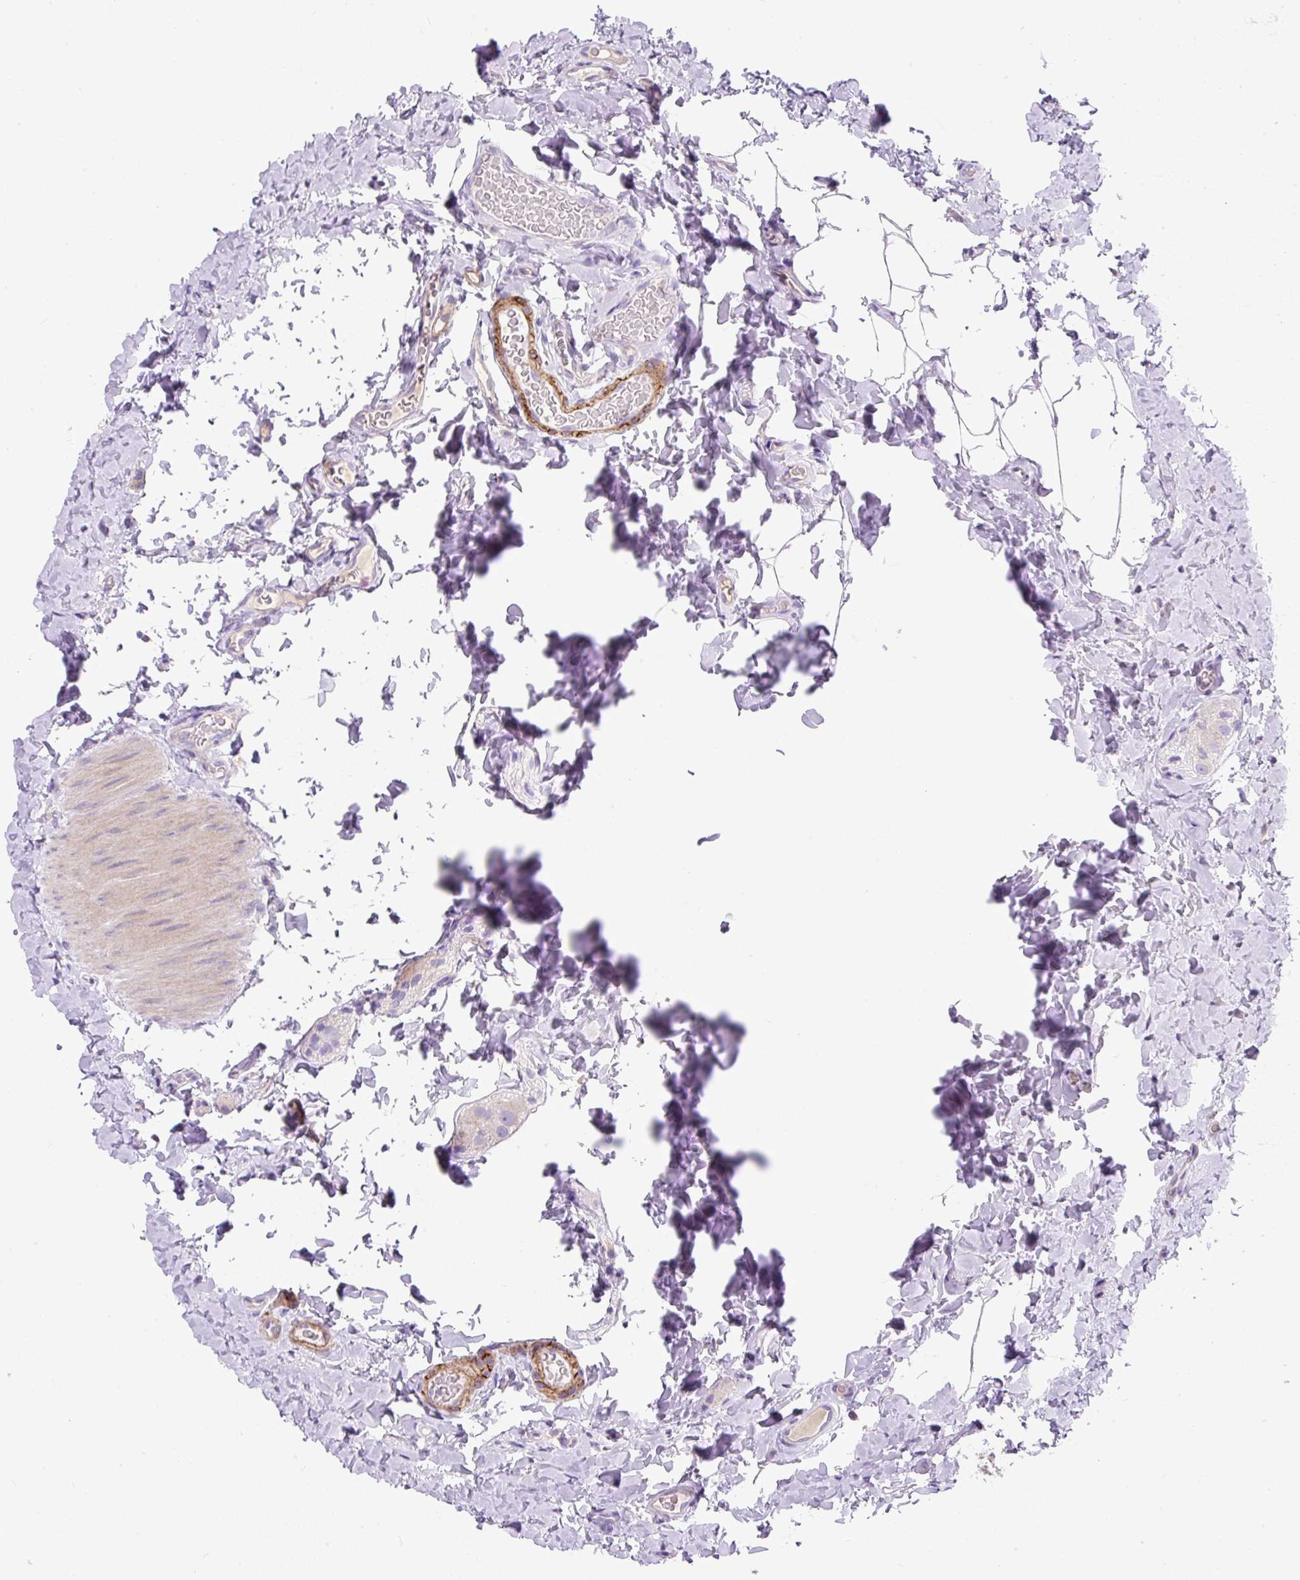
{"staining": {"intensity": "negative", "quantity": "none", "location": "none"}, "tissue": "colon", "cell_type": "Endothelial cells", "image_type": "normal", "snomed": [{"axis": "morphology", "description": "Normal tissue, NOS"}, {"axis": "topography", "description": "Colon"}], "caption": "Immunohistochemistry histopathology image of unremarkable colon stained for a protein (brown), which displays no positivity in endothelial cells.", "gene": "SUSD5", "patient": {"sex": "male", "age": 46}}